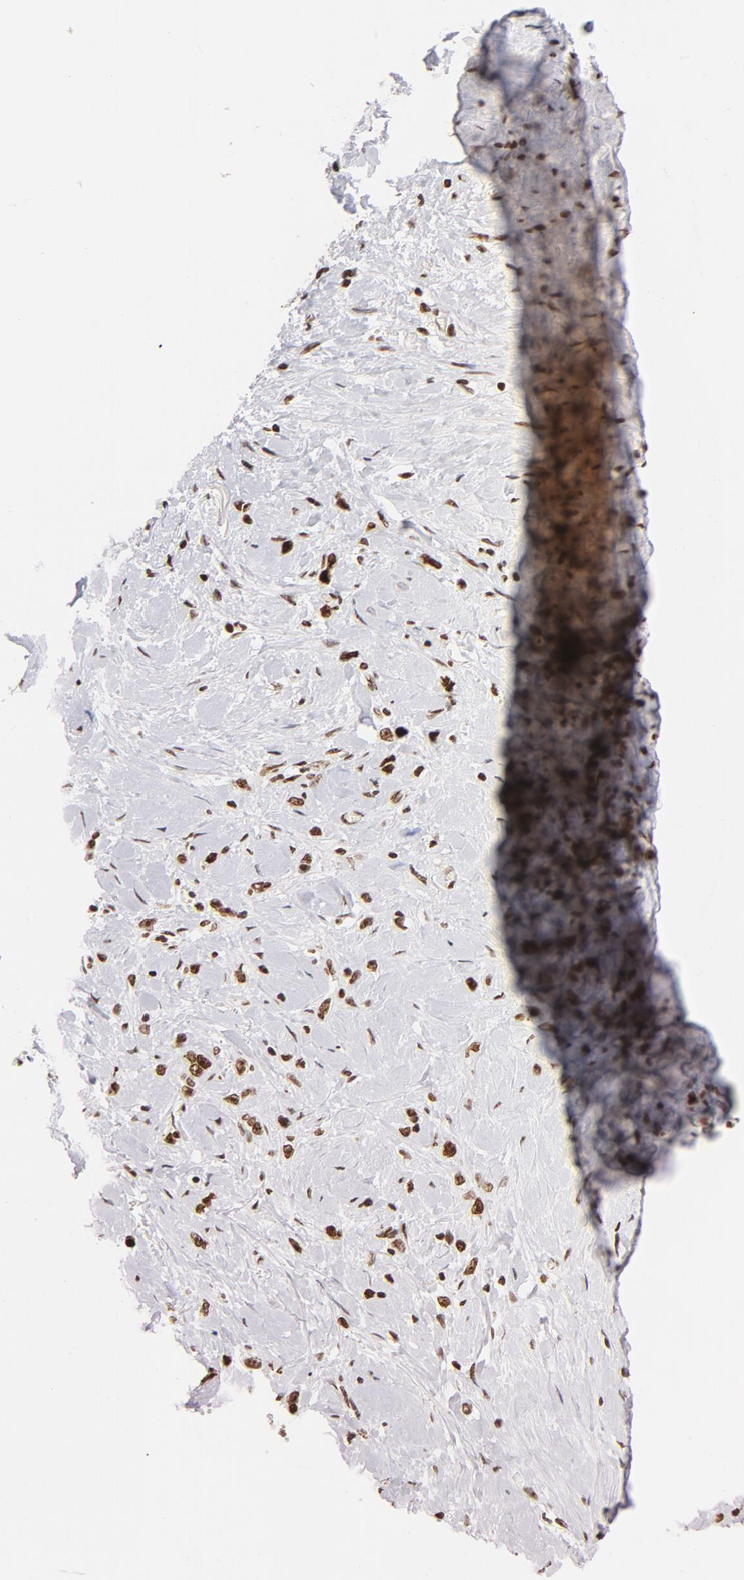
{"staining": {"intensity": "strong", "quantity": ">75%", "location": "nuclear"}, "tissue": "stomach cancer", "cell_type": "Tumor cells", "image_type": "cancer", "snomed": [{"axis": "morphology", "description": "Normal tissue, NOS"}, {"axis": "morphology", "description": "Adenocarcinoma, NOS"}, {"axis": "morphology", "description": "Adenocarcinoma, High grade"}, {"axis": "topography", "description": "Stomach, upper"}, {"axis": "topography", "description": "Stomach"}], "caption": "Immunohistochemical staining of human stomach cancer (high-grade adenocarcinoma) shows strong nuclear protein positivity in approximately >75% of tumor cells.", "gene": "TOP2B", "patient": {"sex": "female", "age": 65}}